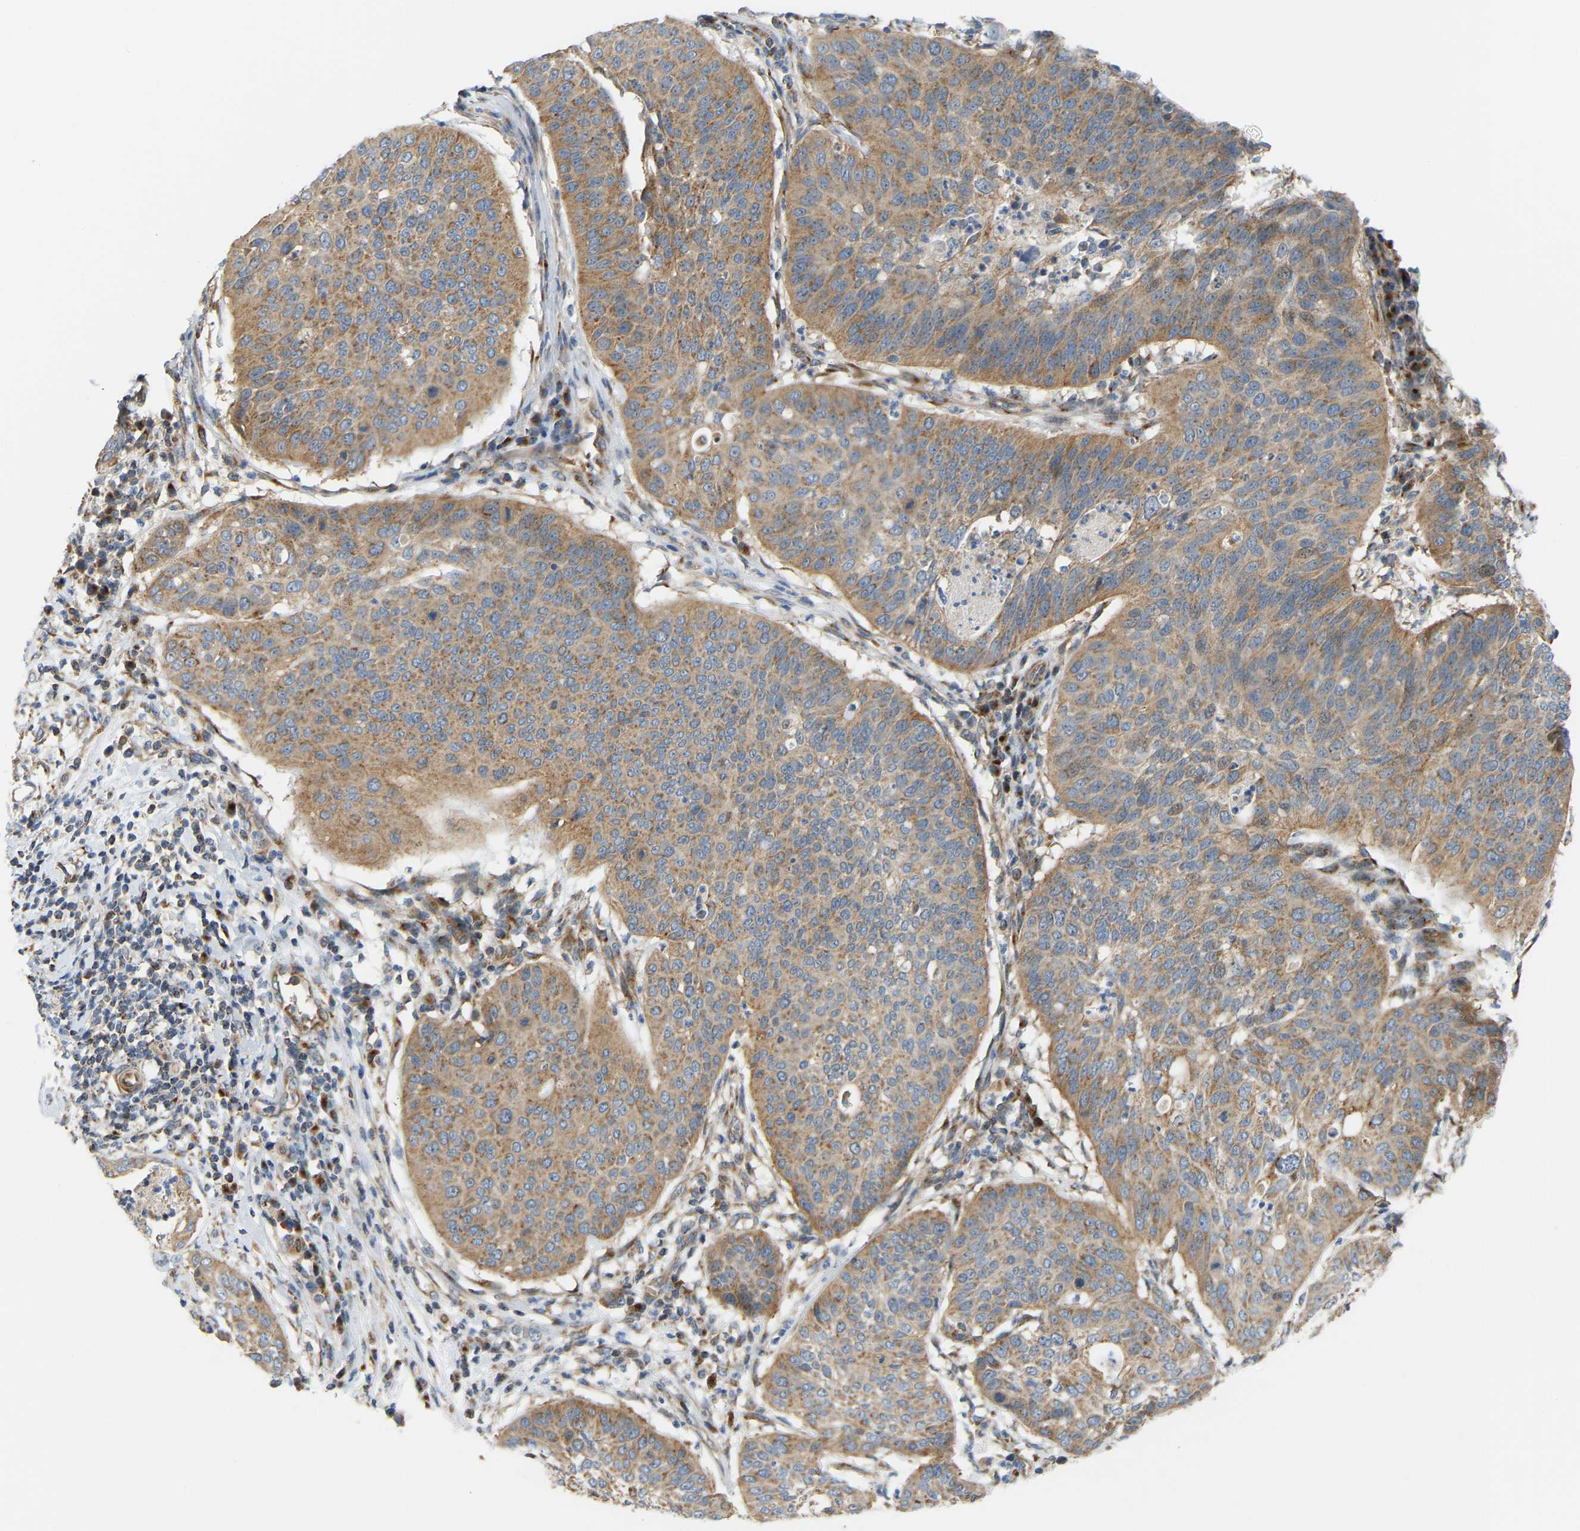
{"staining": {"intensity": "moderate", "quantity": ">75%", "location": "cytoplasmic/membranous"}, "tissue": "cervical cancer", "cell_type": "Tumor cells", "image_type": "cancer", "snomed": [{"axis": "morphology", "description": "Normal tissue, NOS"}, {"axis": "morphology", "description": "Squamous cell carcinoma, NOS"}, {"axis": "topography", "description": "Cervix"}], "caption": "Immunohistochemical staining of human cervical cancer (squamous cell carcinoma) shows moderate cytoplasmic/membranous protein positivity in approximately >75% of tumor cells.", "gene": "YIPF2", "patient": {"sex": "female", "age": 39}}